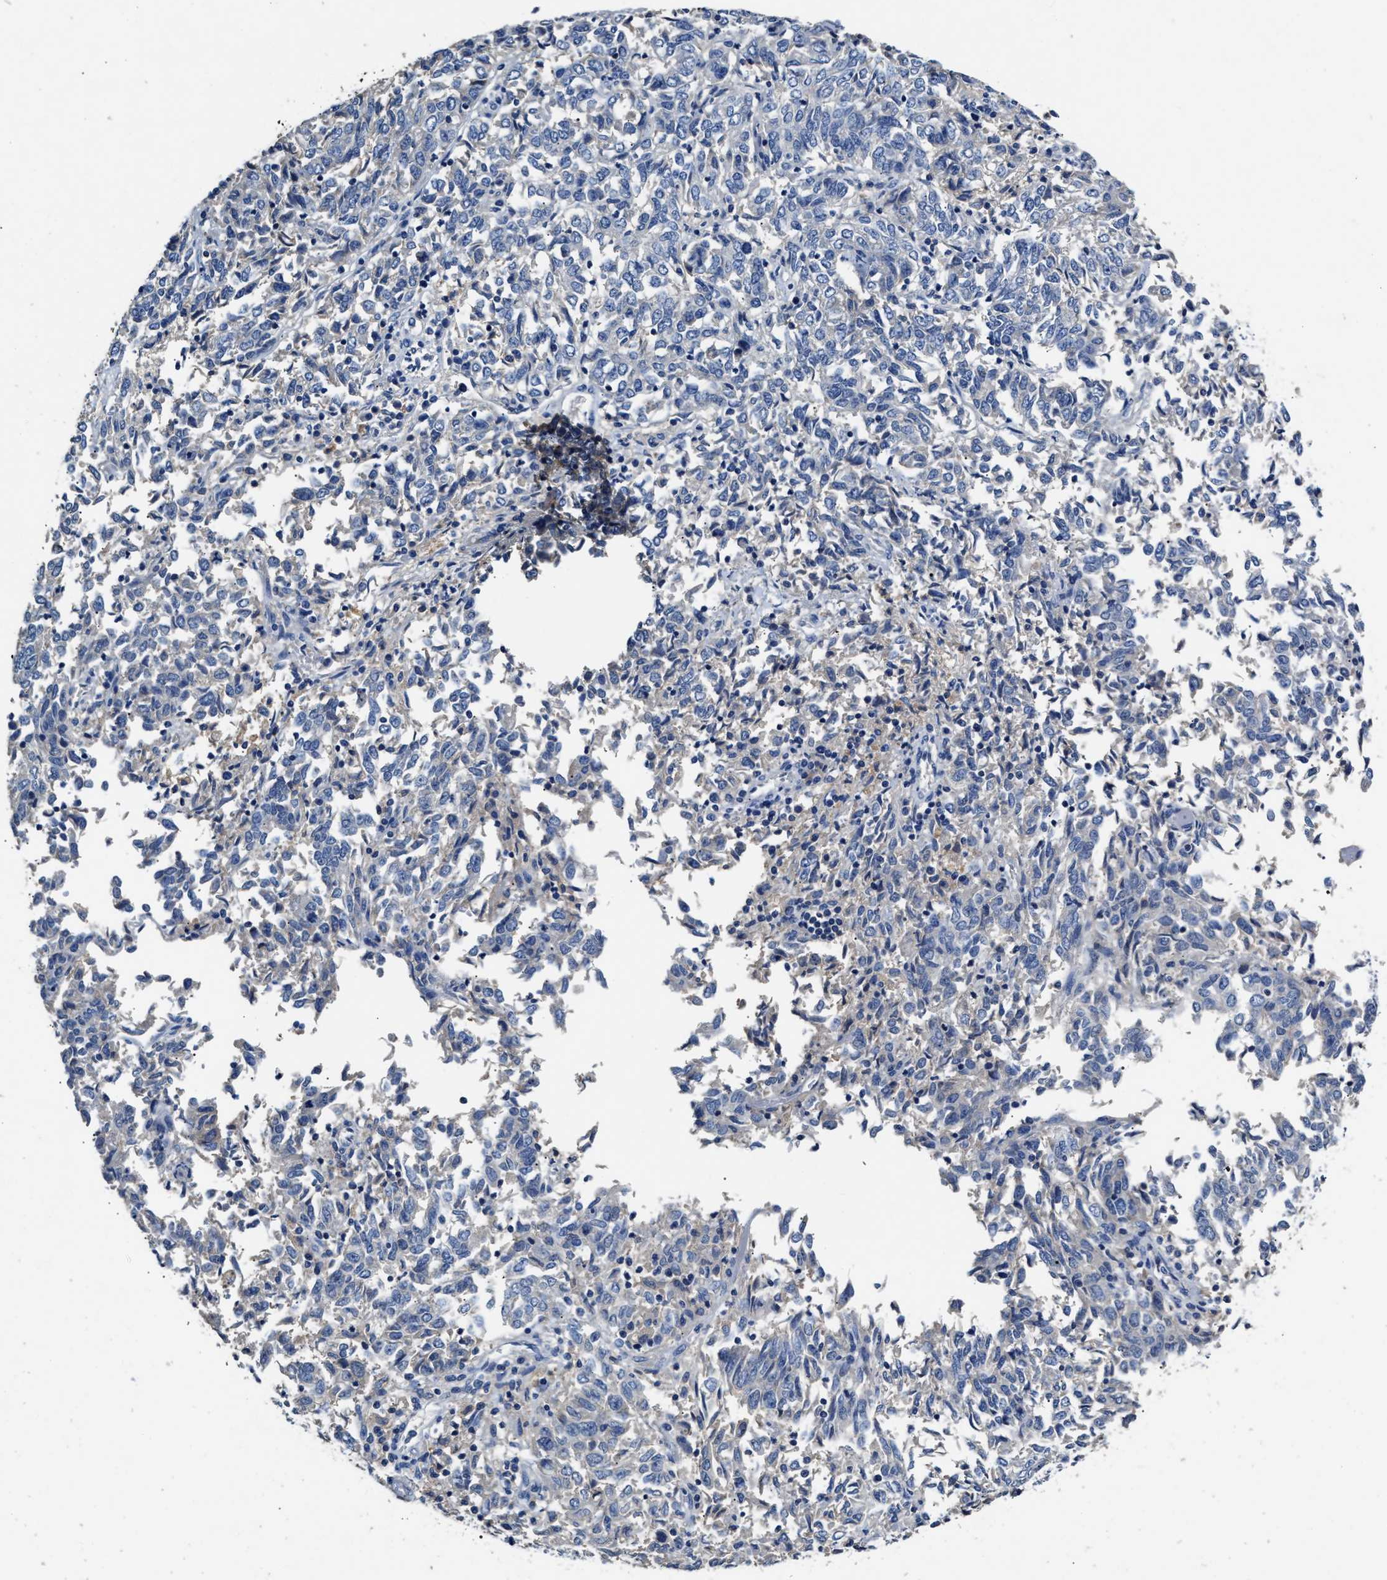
{"staining": {"intensity": "negative", "quantity": "none", "location": "none"}, "tissue": "endometrial cancer", "cell_type": "Tumor cells", "image_type": "cancer", "snomed": [{"axis": "morphology", "description": "Adenocarcinoma, NOS"}, {"axis": "topography", "description": "Endometrium"}], "caption": "Protein analysis of endometrial adenocarcinoma reveals no significant expression in tumor cells.", "gene": "SLCO2B1", "patient": {"sex": "female", "age": 80}}